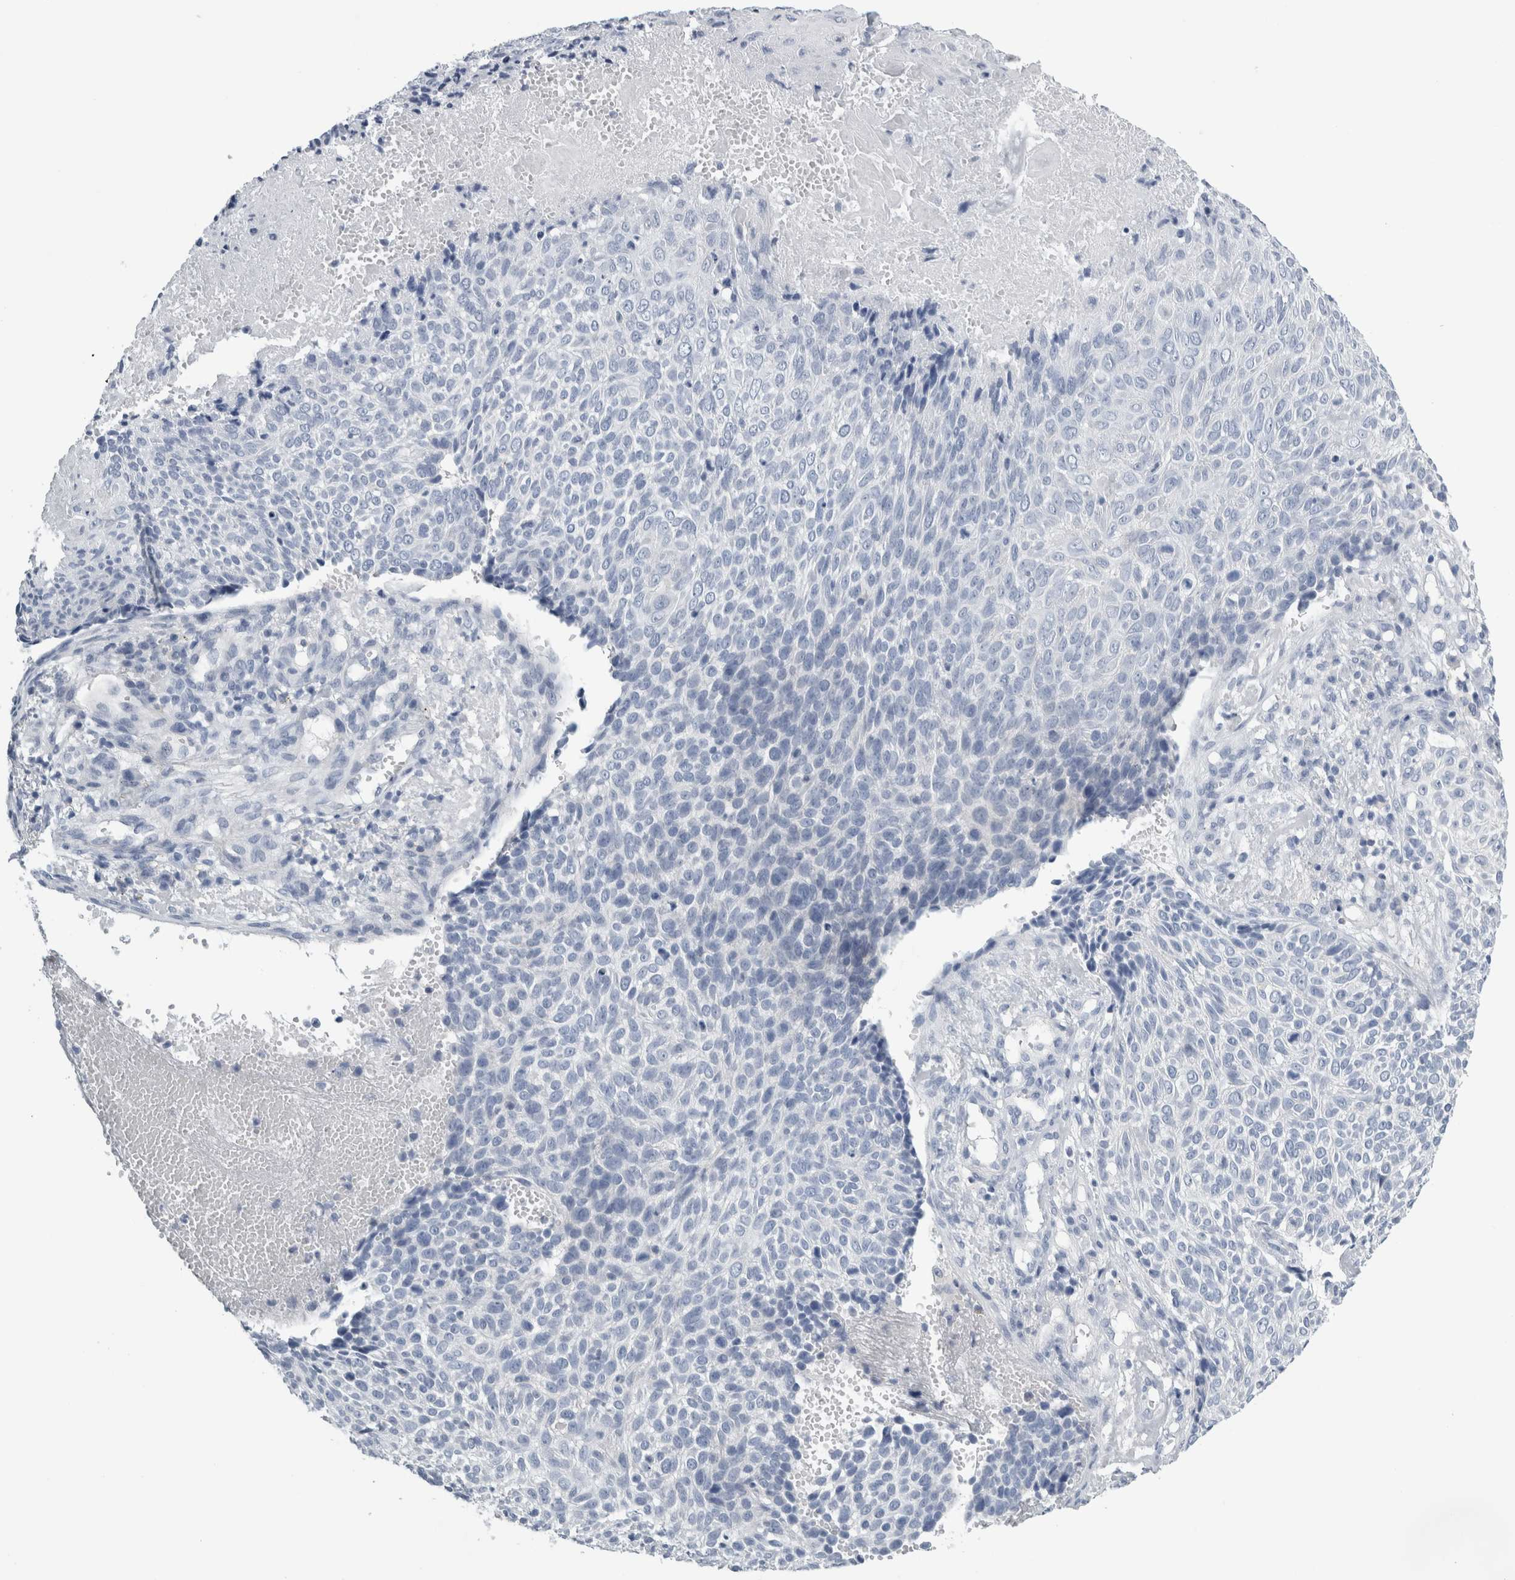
{"staining": {"intensity": "negative", "quantity": "none", "location": "none"}, "tissue": "cervical cancer", "cell_type": "Tumor cells", "image_type": "cancer", "snomed": [{"axis": "morphology", "description": "Squamous cell carcinoma, NOS"}, {"axis": "topography", "description": "Cervix"}], "caption": "A histopathology image of cervical cancer (squamous cell carcinoma) stained for a protein exhibits no brown staining in tumor cells.", "gene": "ANKFY1", "patient": {"sex": "female", "age": 74}}